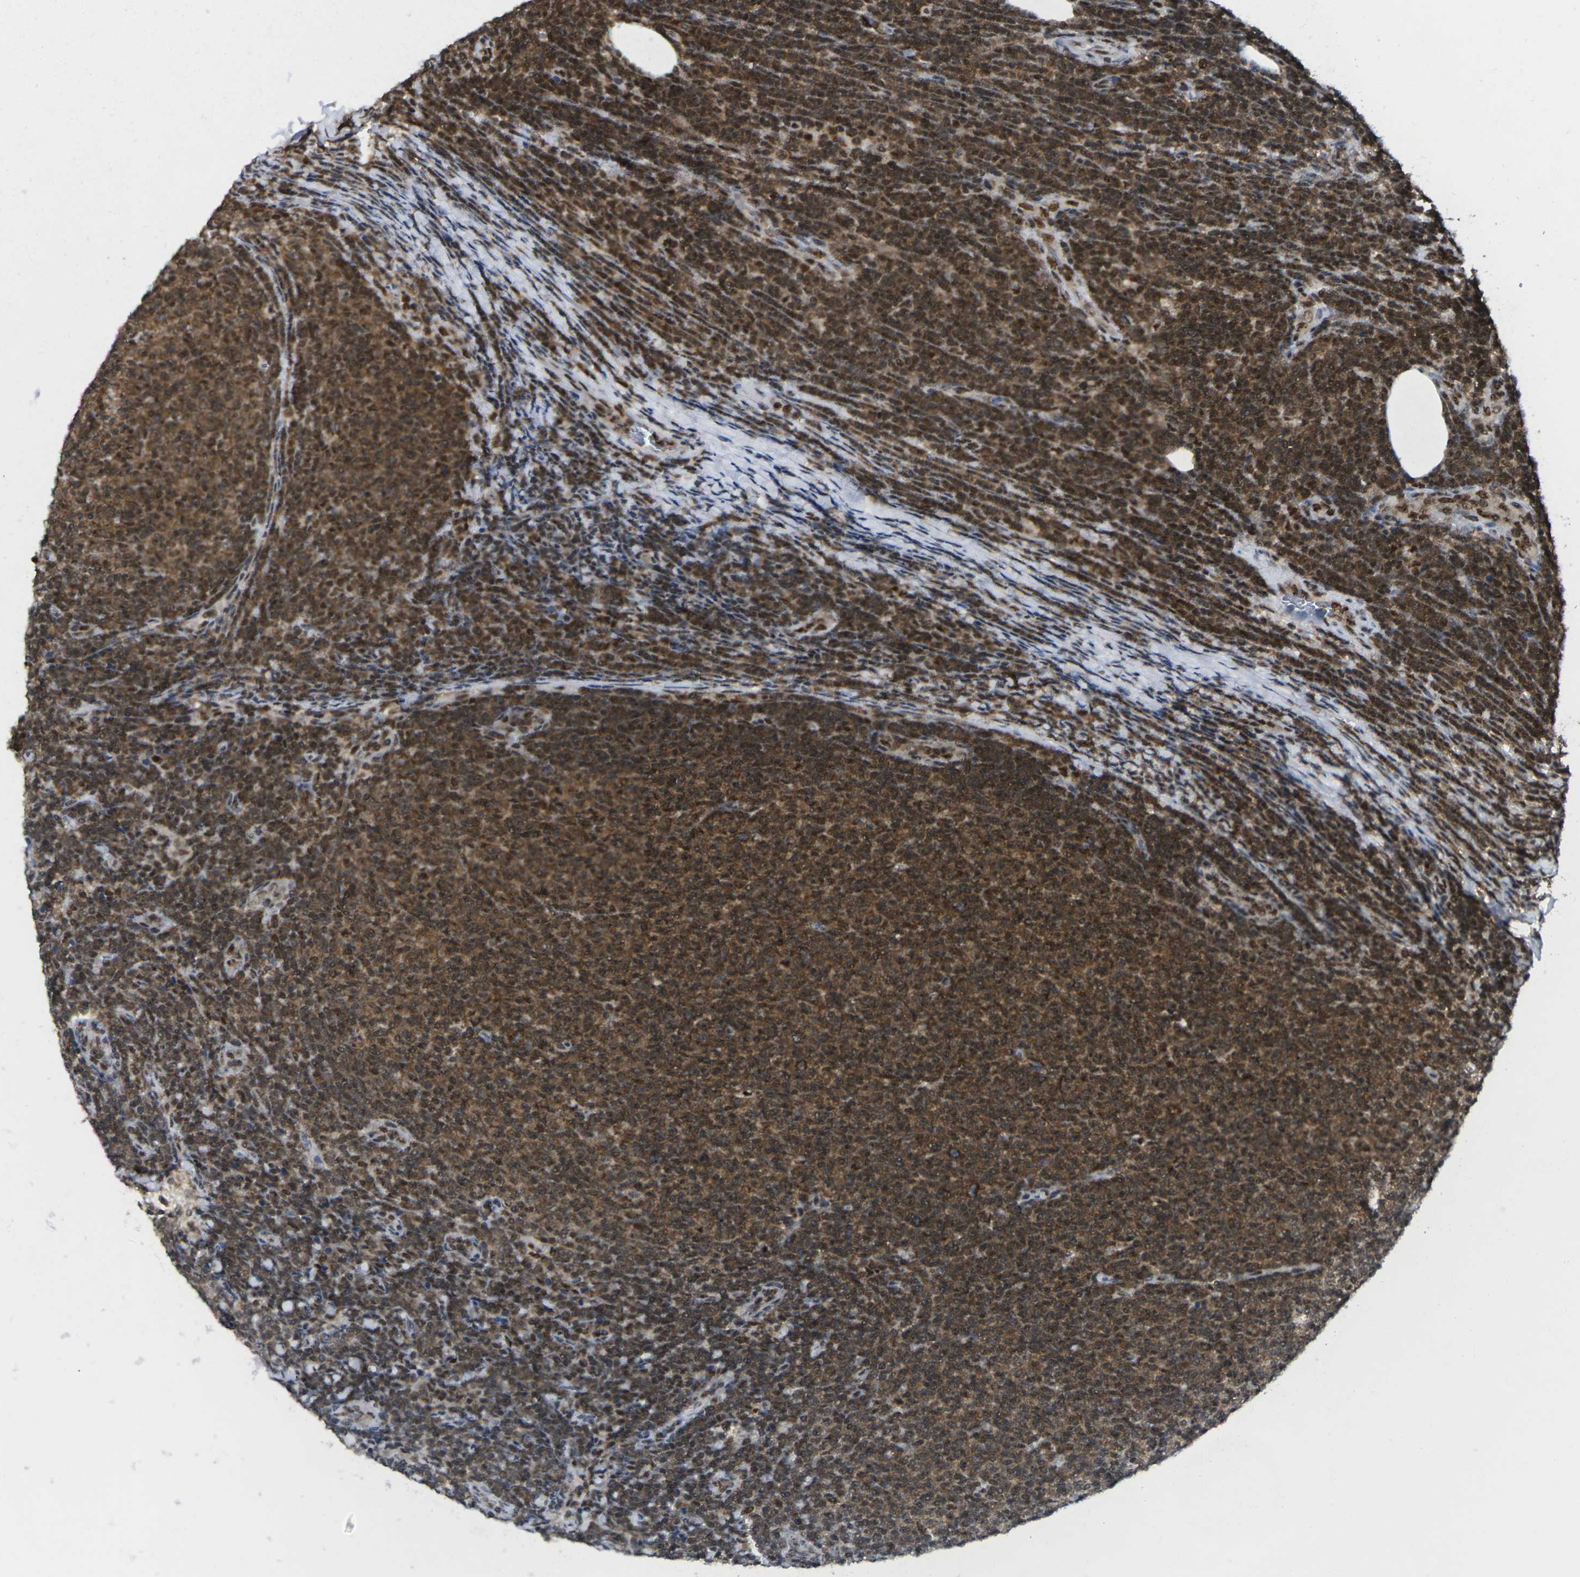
{"staining": {"intensity": "moderate", "quantity": ">75%", "location": "cytoplasmic/membranous,nuclear"}, "tissue": "lymphoma", "cell_type": "Tumor cells", "image_type": "cancer", "snomed": [{"axis": "morphology", "description": "Malignant lymphoma, non-Hodgkin's type, Low grade"}, {"axis": "topography", "description": "Spleen"}], "caption": "Immunohistochemical staining of malignant lymphoma, non-Hodgkin's type (low-grade) reveals moderate cytoplasmic/membranous and nuclear protein expression in about >75% of tumor cells. (IHC, brightfield microscopy, high magnification).", "gene": "MAGOH", "patient": {"sex": "male", "age": 60}}